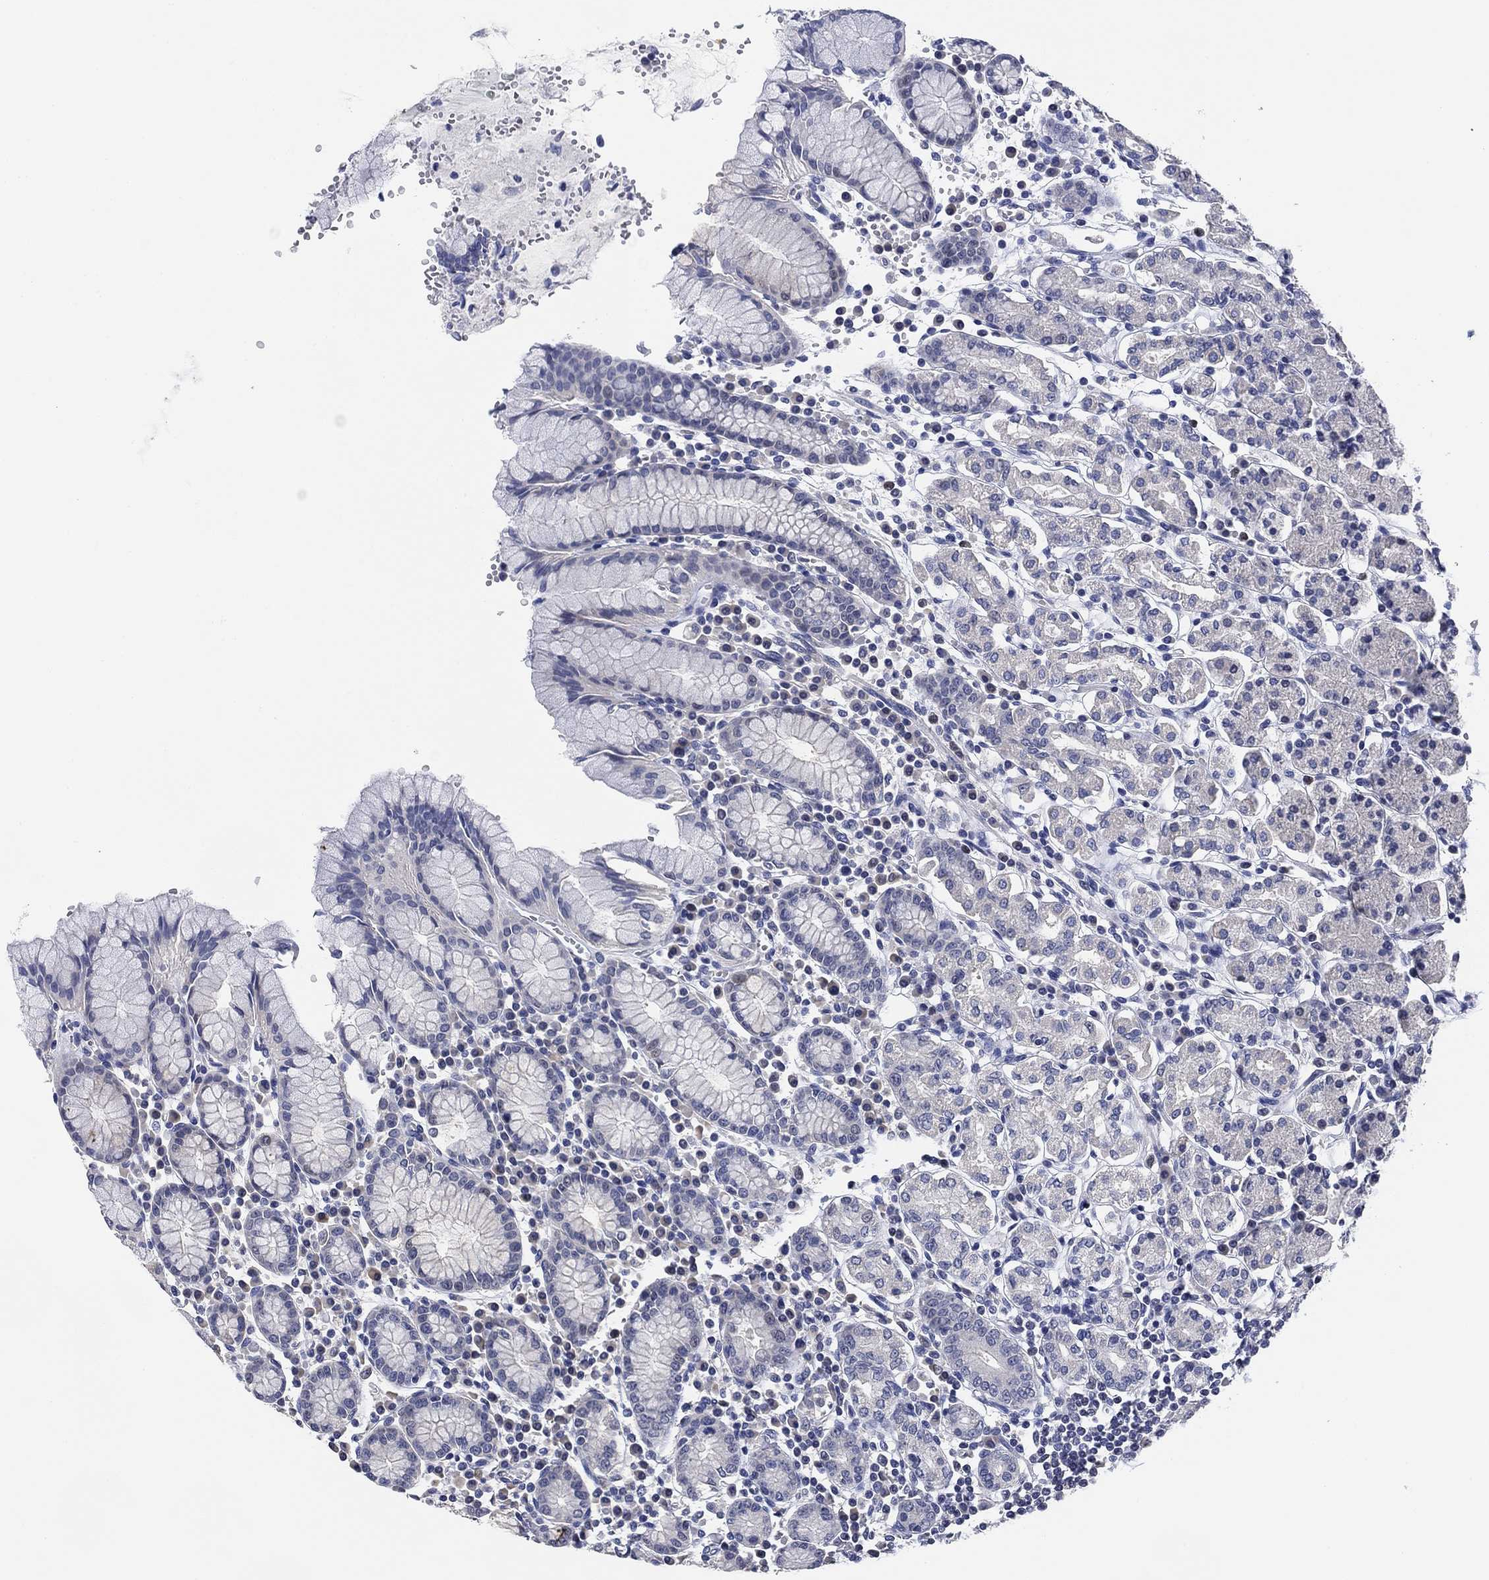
{"staining": {"intensity": "negative", "quantity": "none", "location": "none"}, "tissue": "stomach", "cell_type": "Glandular cells", "image_type": "normal", "snomed": [{"axis": "morphology", "description": "Normal tissue, NOS"}, {"axis": "topography", "description": "Stomach, upper"}, {"axis": "topography", "description": "Stomach"}], "caption": "IHC histopathology image of normal stomach: stomach stained with DAB demonstrates no significant protein positivity in glandular cells. (DAB (3,3'-diaminobenzidine) immunohistochemistry visualized using brightfield microscopy, high magnification).", "gene": "DAZL", "patient": {"sex": "male", "age": 62}}